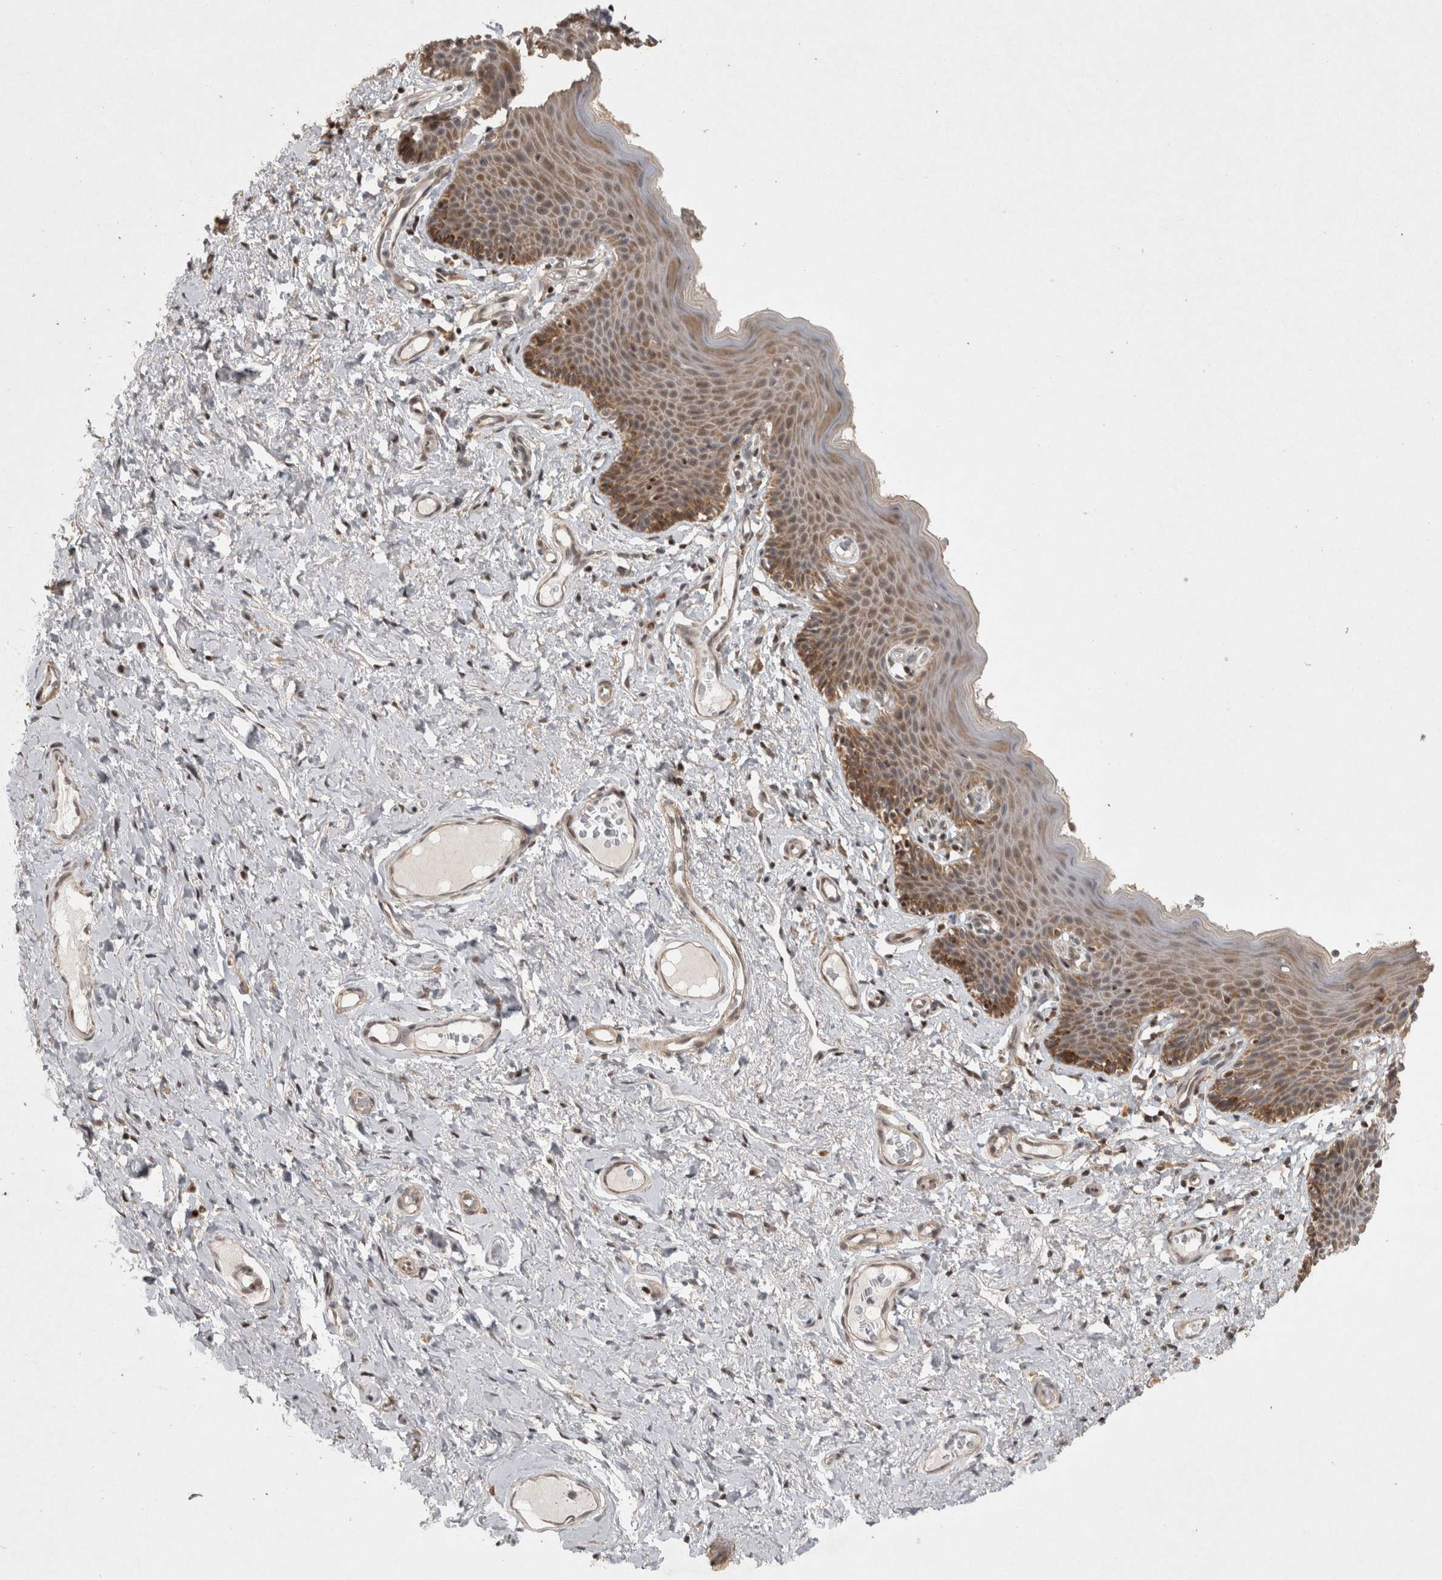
{"staining": {"intensity": "moderate", "quantity": ">75%", "location": "cytoplasmic/membranous,nuclear"}, "tissue": "skin", "cell_type": "Epidermal cells", "image_type": "normal", "snomed": [{"axis": "morphology", "description": "Normal tissue, NOS"}, {"axis": "topography", "description": "Vulva"}], "caption": "Immunohistochemical staining of unremarkable human skin reveals moderate cytoplasmic/membranous,nuclear protein staining in approximately >75% of epidermal cells. Nuclei are stained in blue.", "gene": "KDM8", "patient": {"sex": "female", "age": 66}}